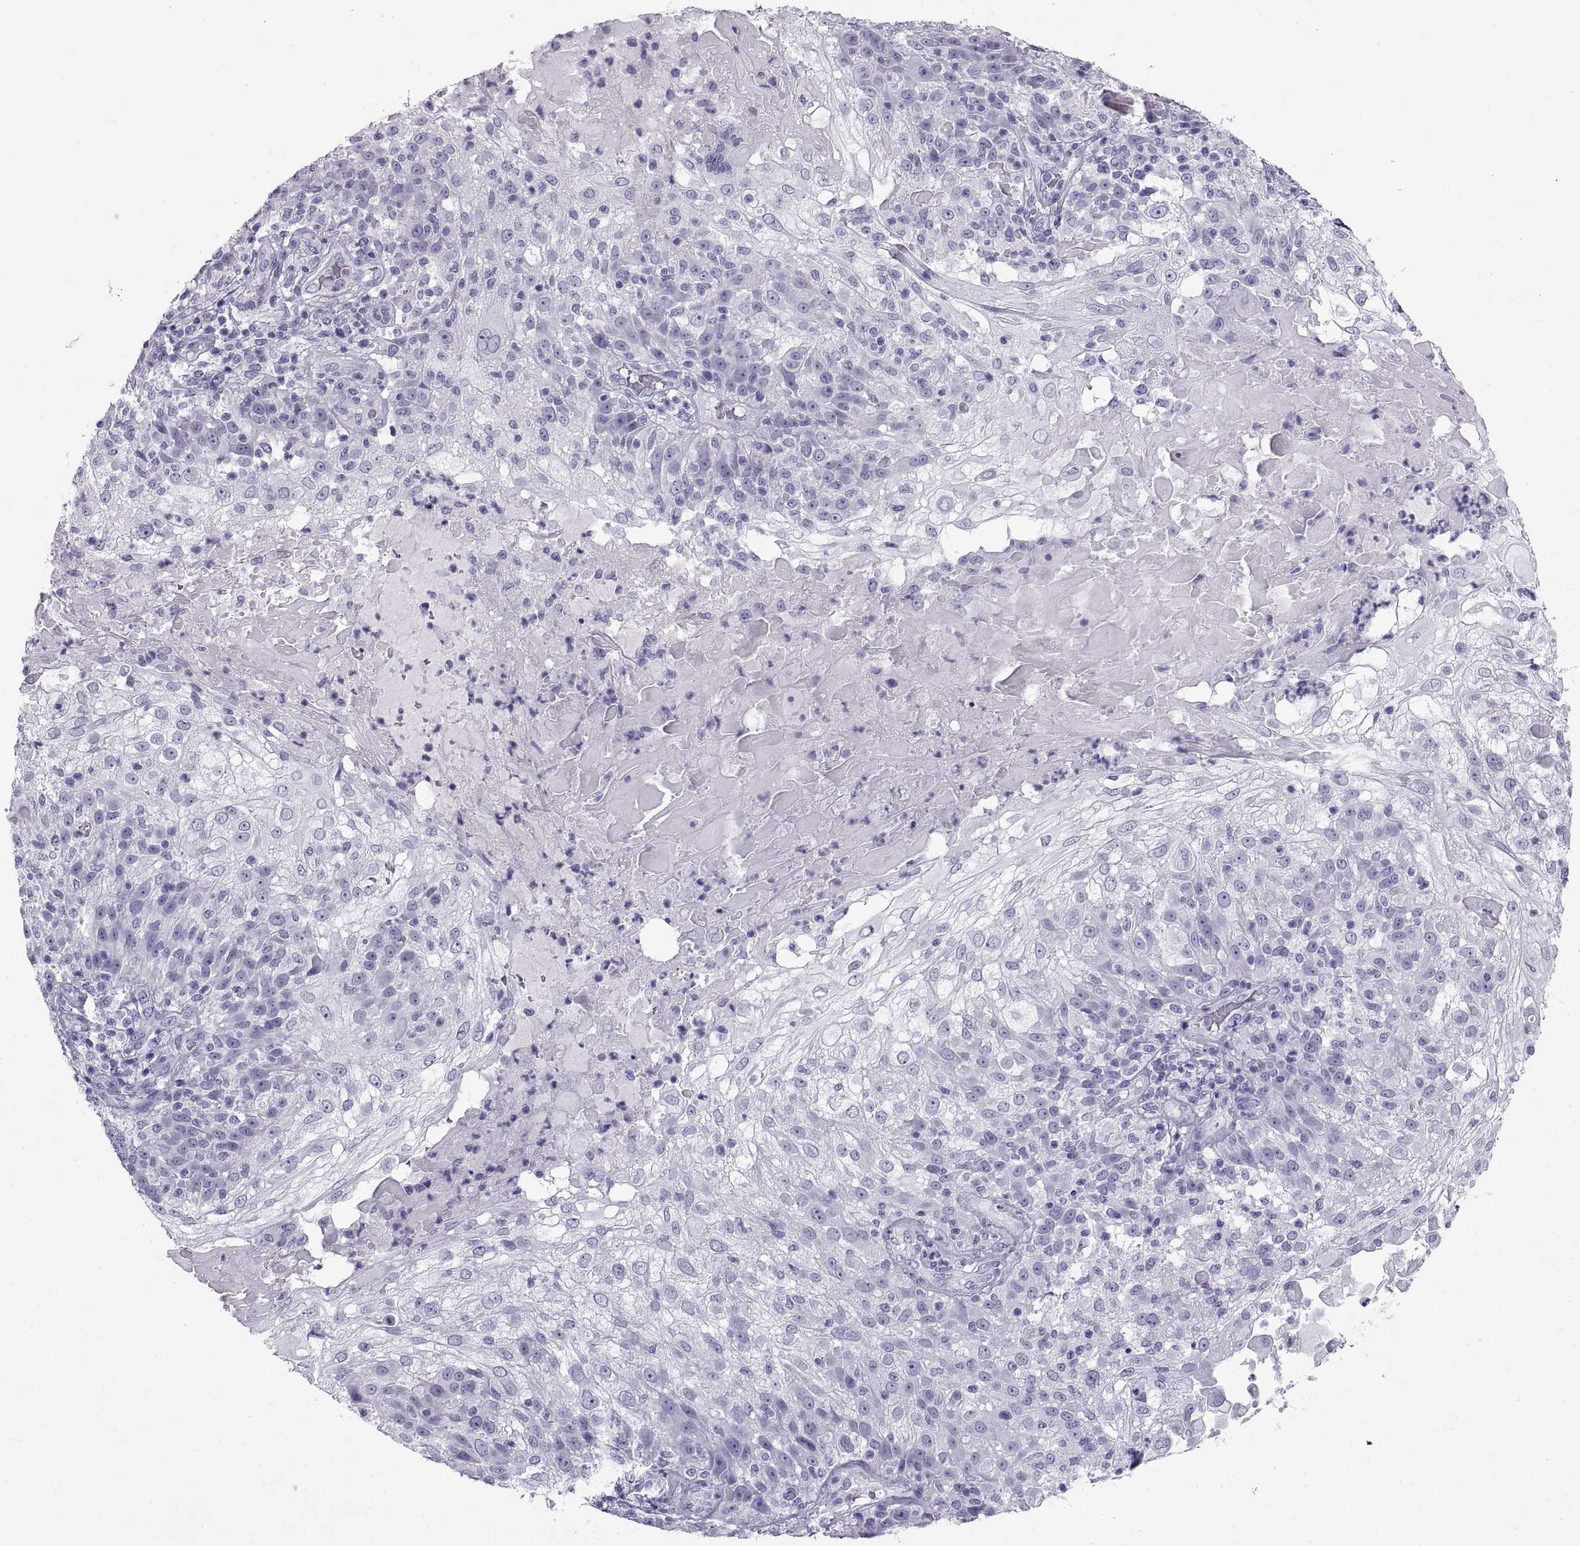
{"staining": {"intensity": "negative", "quantity": "none", "location": "none"}, "tissue": "skin cancer", "cell_type": "Tumor cells", "image_type": "cancer", "snomed": [{"axis": "morphology", "description": "Normal tissue, NOS"}, {"axis": "morphology", "description": "Squamous cell carcinoma, NOS"}, {"axis": "topography", "description": "Skin"}], "caption": "DAB immunohistochemical staining of human skin cancer shows no significant staining in tumor cells.", "gene": "RLBP1", "patient": {"sex": "female", "age": 83}}